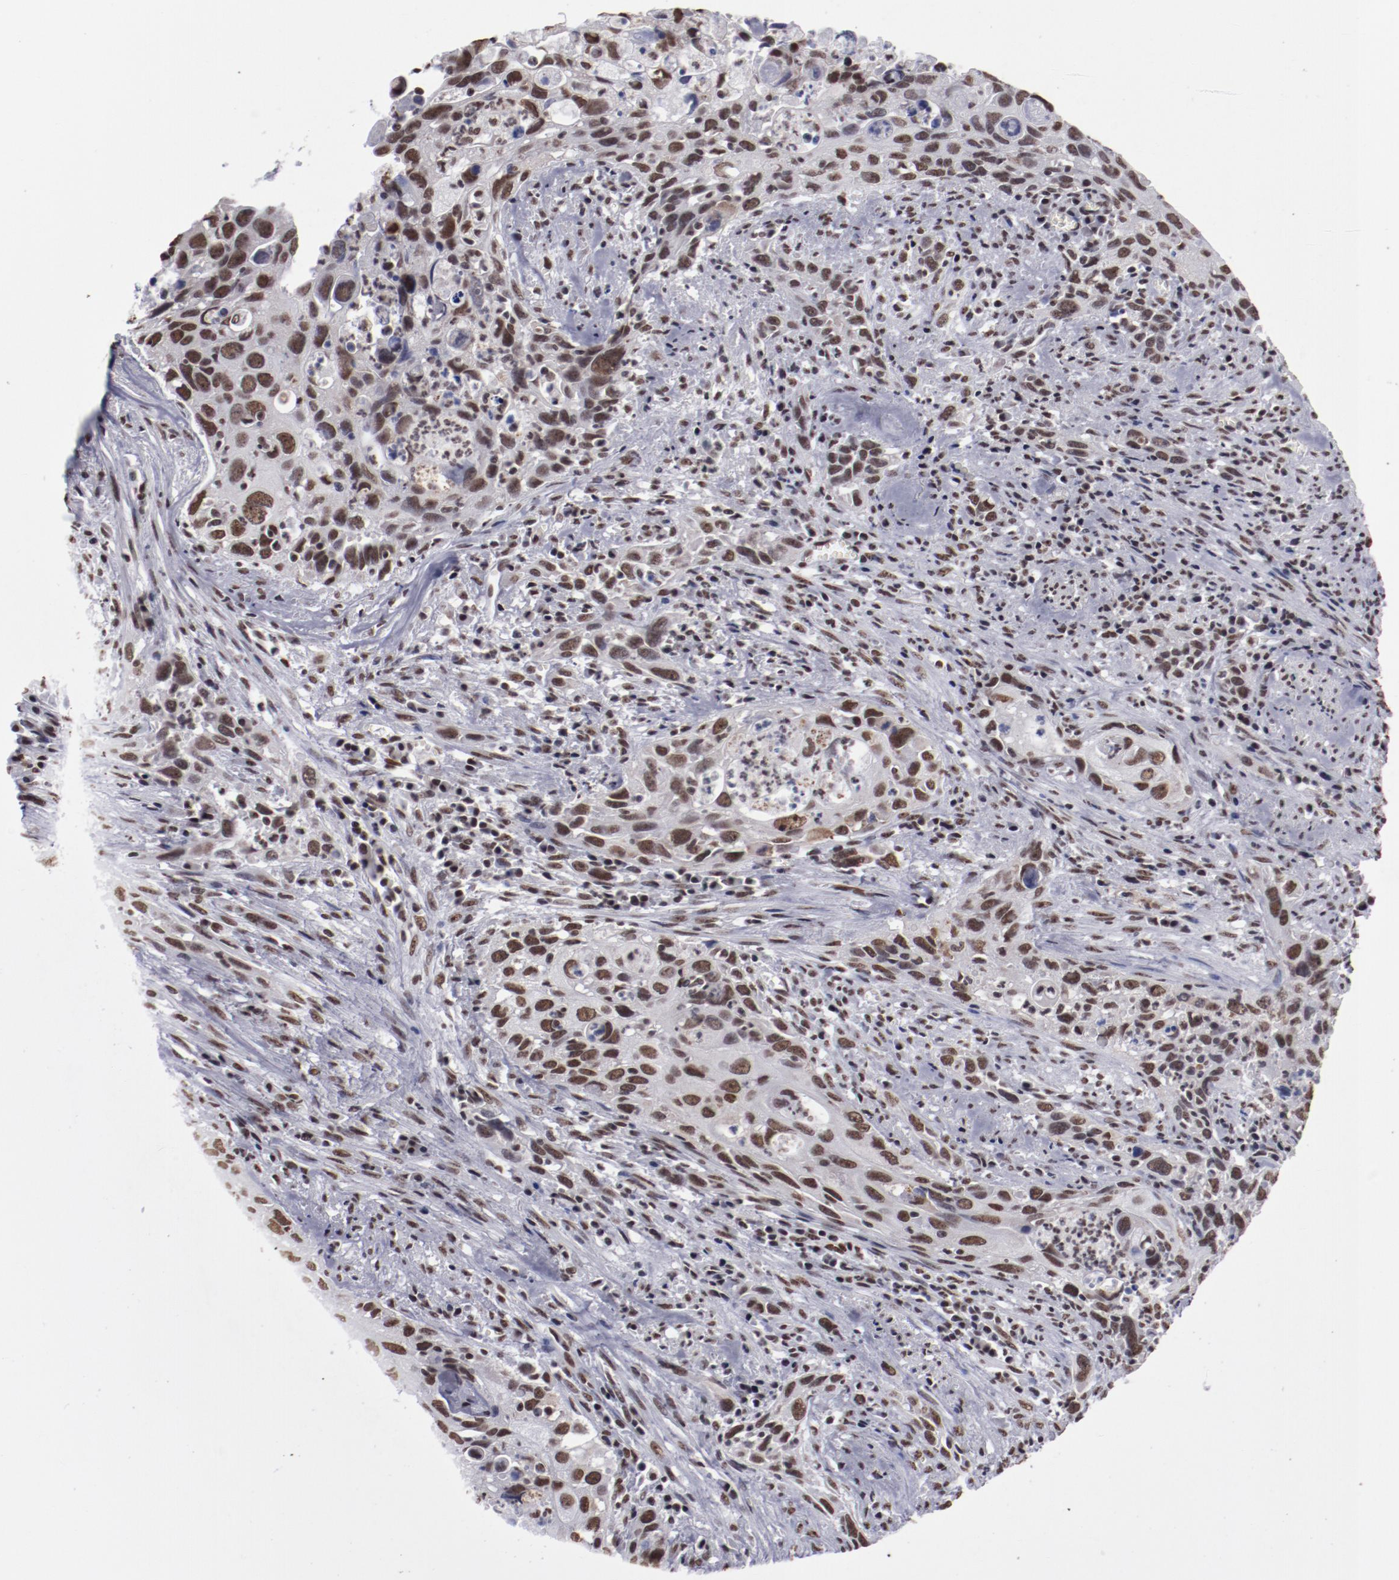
{"staining": {"intensity": "strong", "quantity": ">75%", "location": "nuclear"}, "tissue": "urothelial cancer", "cell_type": "Tumor cells", "image_type": "cancer", "snomed": [{"axis": "morphology", "description": "Urothelial carcinoma, High grade"}, {"axis": "topography", "description": "Urinary bladder"}], "caption": "Human urothelial cancer stained for a protein (brown) shows strong nuclear positive staining in approximately >75% of tumor cells.", "gene": "HNRNPA2B1", "patient": {"sex": "male", "age": 71}}